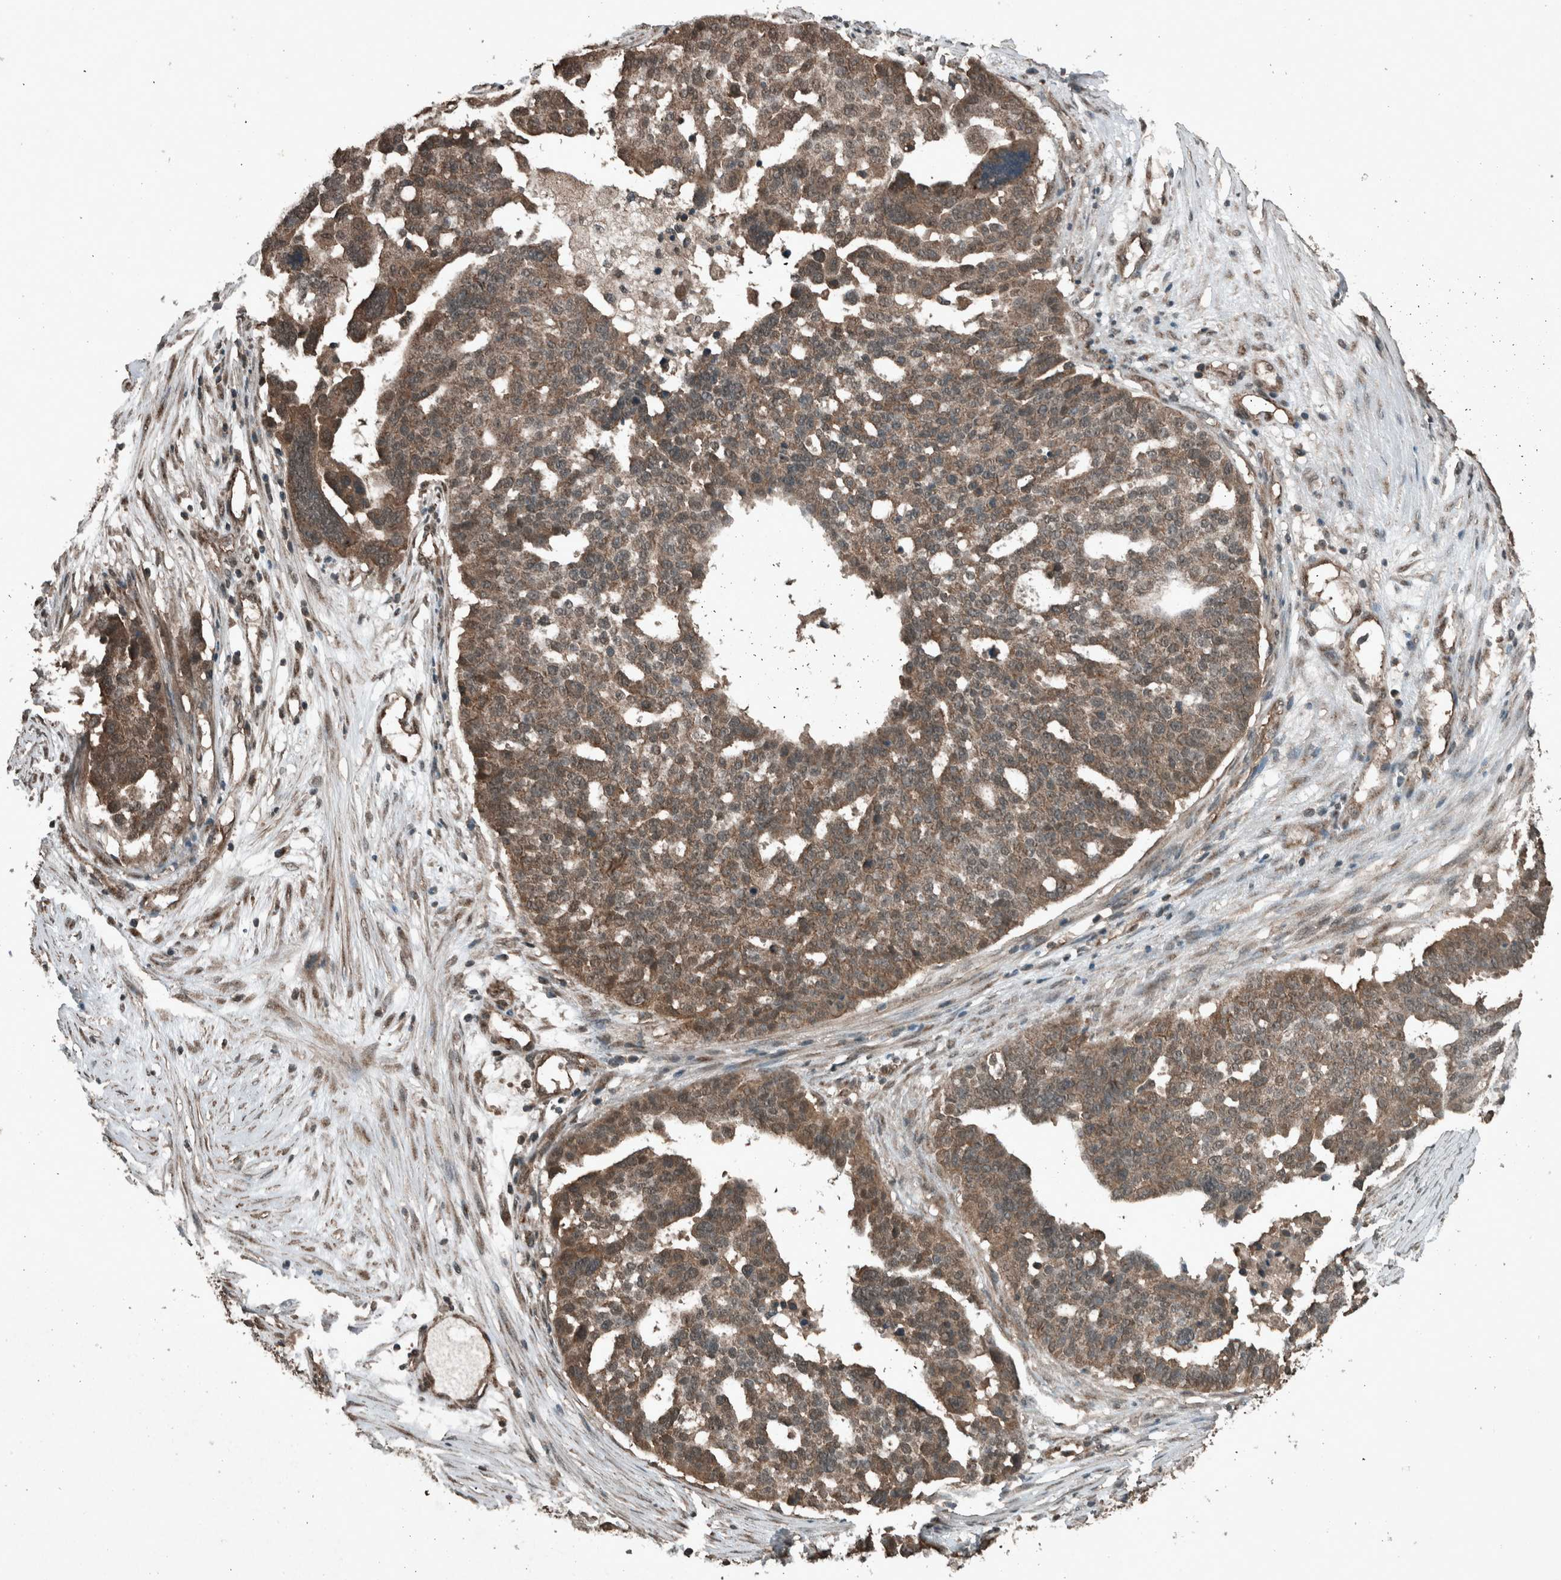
{"staining": {"intensity": "moderate", "quantity": ">75%", "location": "cytoplasmic/membranous,nuclear"}, "tissue": "ovarian cancer", "cell_type": "Tumor cells", "image_type": "cancer", "snomed": [{"axis": "morphology", "description": "Cystadenocarcinoma, serous, NOS"}, {"axis": "topography", "description": "Ovary"}], "caption": "Ovarian cancer (serous cystadenocarcinoma) stained for a protein demonstrates moderate cytoplasmic/membranous and nuclear positivity in tumor cells. (DAB IHC, brown staining for protein, blue staining for nuclei).", "gene": "ARHGEF12", "patient": {"sex": "female", "age": 59}}